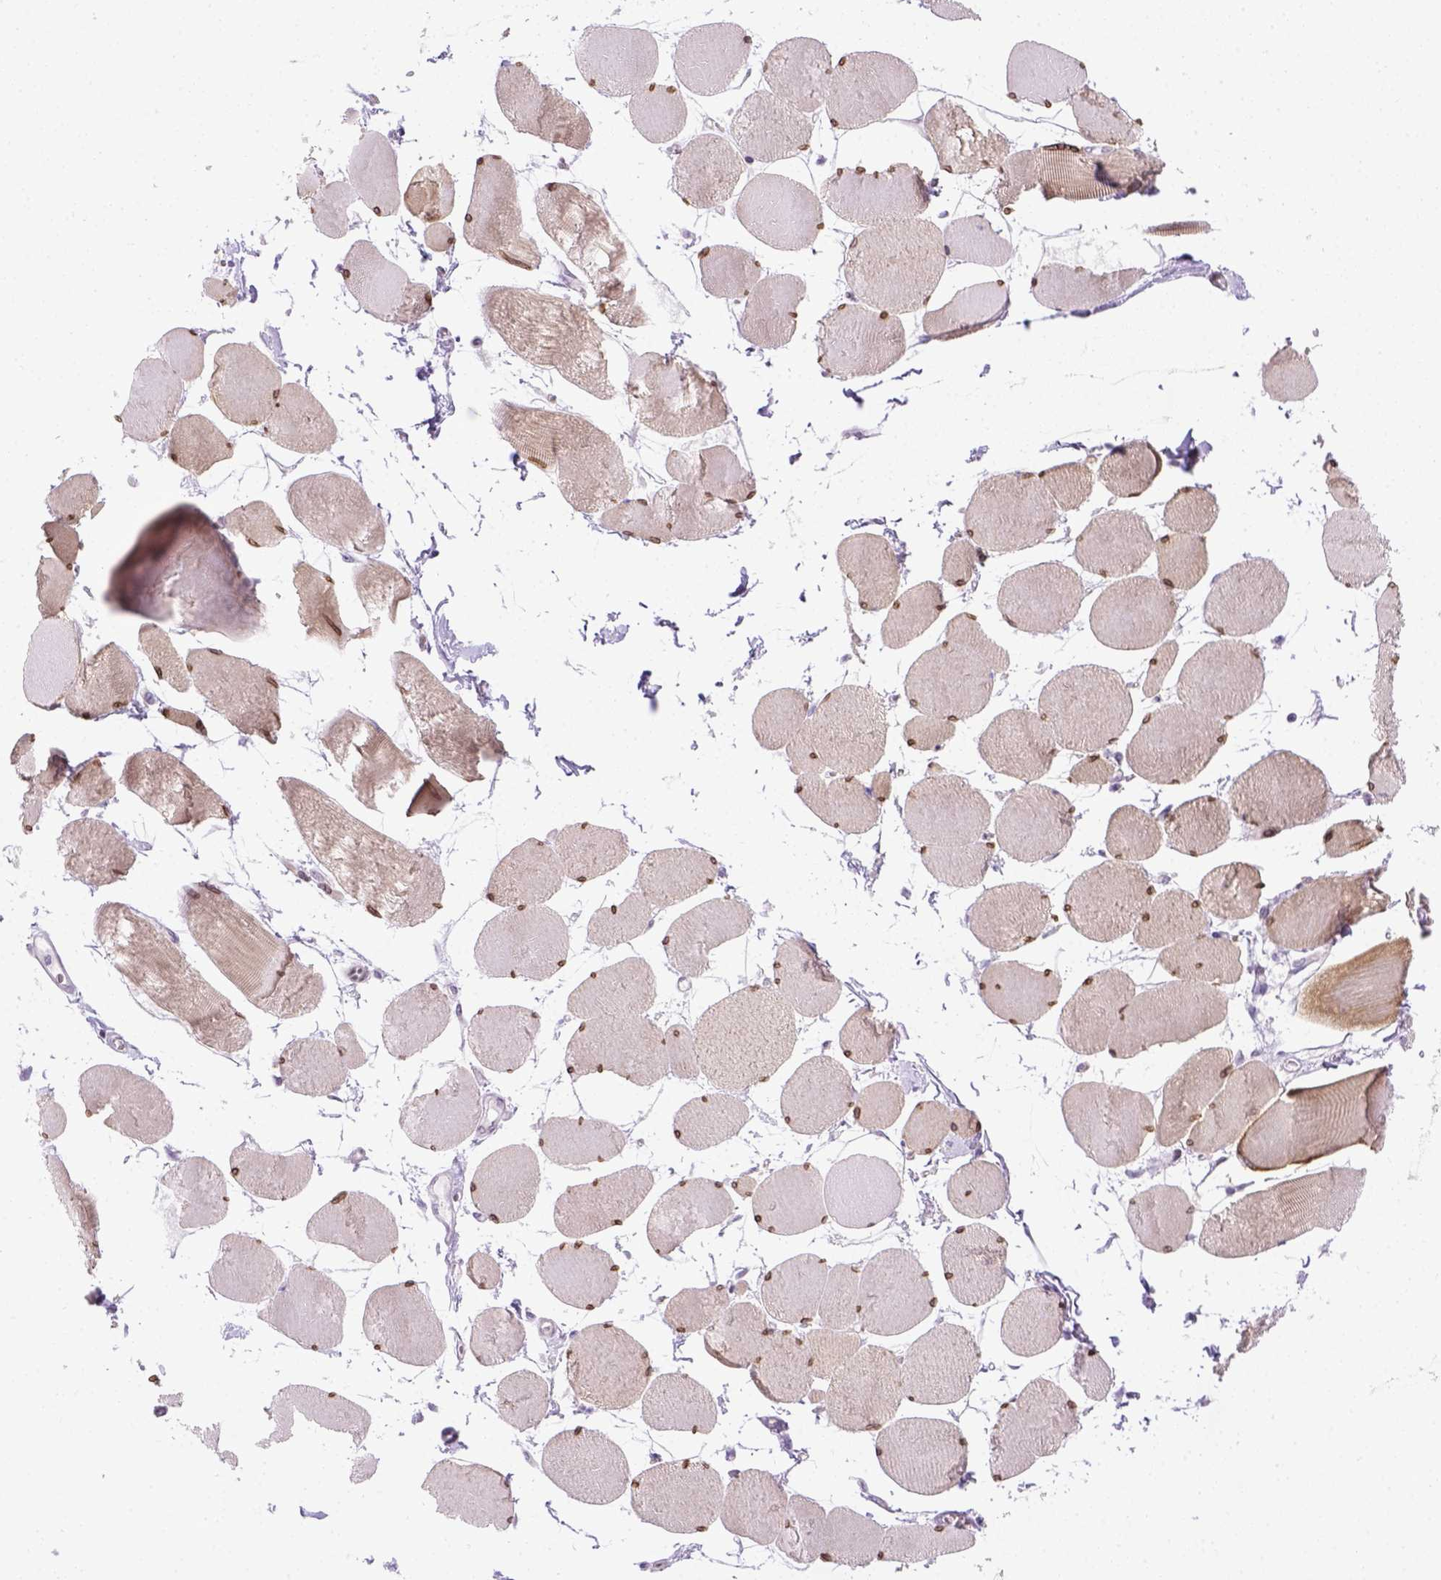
{"staining": {"intensity": "moderate", "quantity": ">75%", "location": "cytoplasmic/membranous,nuclear"}, "tissue": "skeletal muscle", "cell_type": "Myocytes", "image_type": "normal", "snomed": [{"axis": "morphology", "description": "Normal tissue, NOS"}, {"axis": "topography", "description": "Skeletal muscle"}], "caption": "Myocytes exhibit medium levels of moderate cytoplasmic/membranous,nuclear staining in about >75% of cells in normal skeletal muscle.", "gene": "FAM184B", "patient": {"sex": "female", "age": 75}}